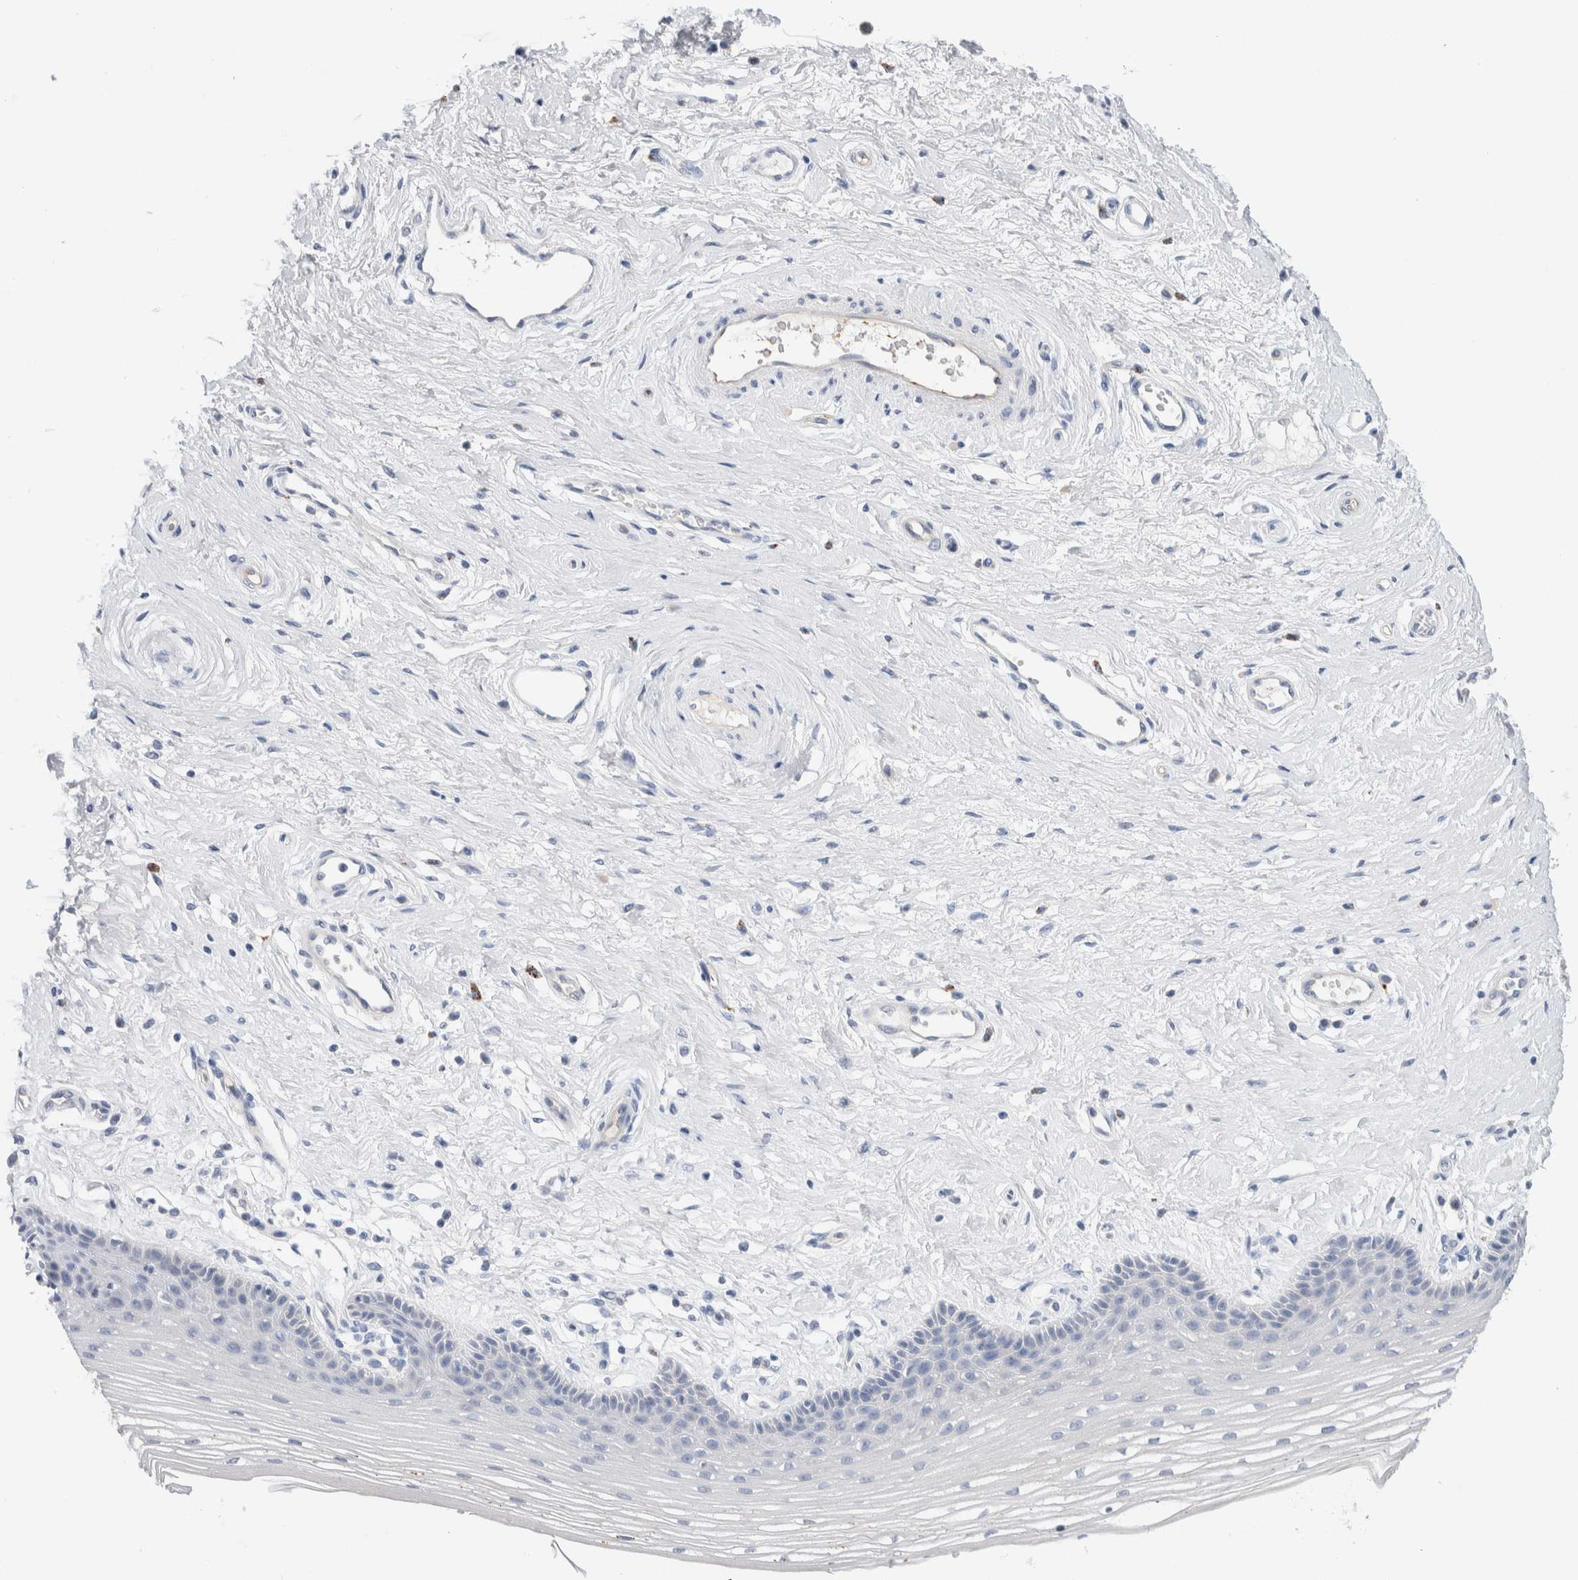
{"staining": {"intensity": "negative", "quantity": "none", "location": "none"}, "tissue": "vagina", "cell_type": "Squamous epithelial cells", "image_type": "normal", "snomed": [{"axis": "morphology", "description": "Normal tissue, NOS"}, {"axis": "topography", "description": "Vagina"}], "caption": "Unremarkable vagina was stained to show a protein in brown. There is no significant positivity in squamous epithelial cells. The staining is performed using DAB brown chromogen with nuclei counter-stained in using hematoxylin.", "gene": "METRNL", "patient": {"sex": "female", "age": 46}}